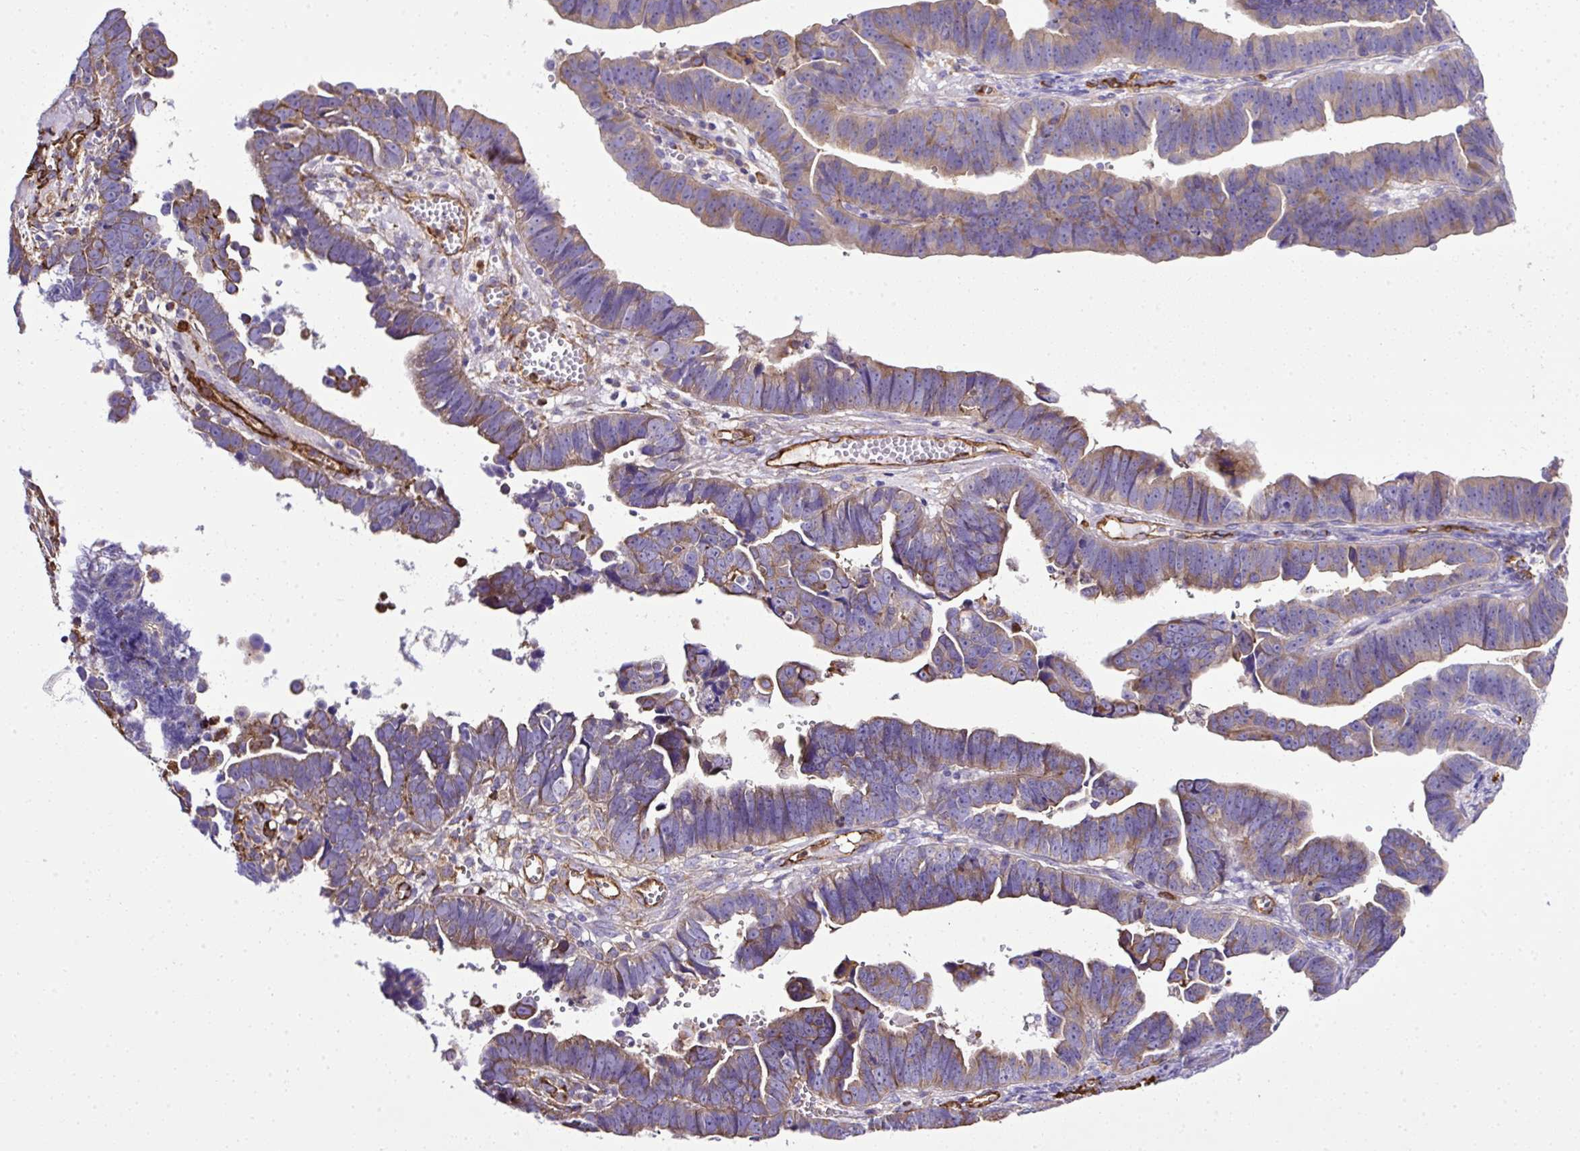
{"staining": {"intensity": "weak", "quantity": "25%-75%", "location": "cytoplasmic/membranous"}, "tissue": "endometrial cancer", "cell_type": "Tumor cells", "image_type": "cancer", "snomed": [{"axis": "morphology", "description": "Adenocarcinoma, NOS"}, {"axis": "topography", "description": "Endometrium"}], "caption": "Protein analysis of endometrial cancer tissue shows weak cytoplasmic/membranous staining in about 25%-75% of tumor cells. The staining was performed using DAB (3,3'-diaminobenzidine), with brown indicating positive protein expression. Nuclei are stained blue with hematoxylin.", "gene": "MAGEB5", "patient": {"sex": "female", "age": 75}}